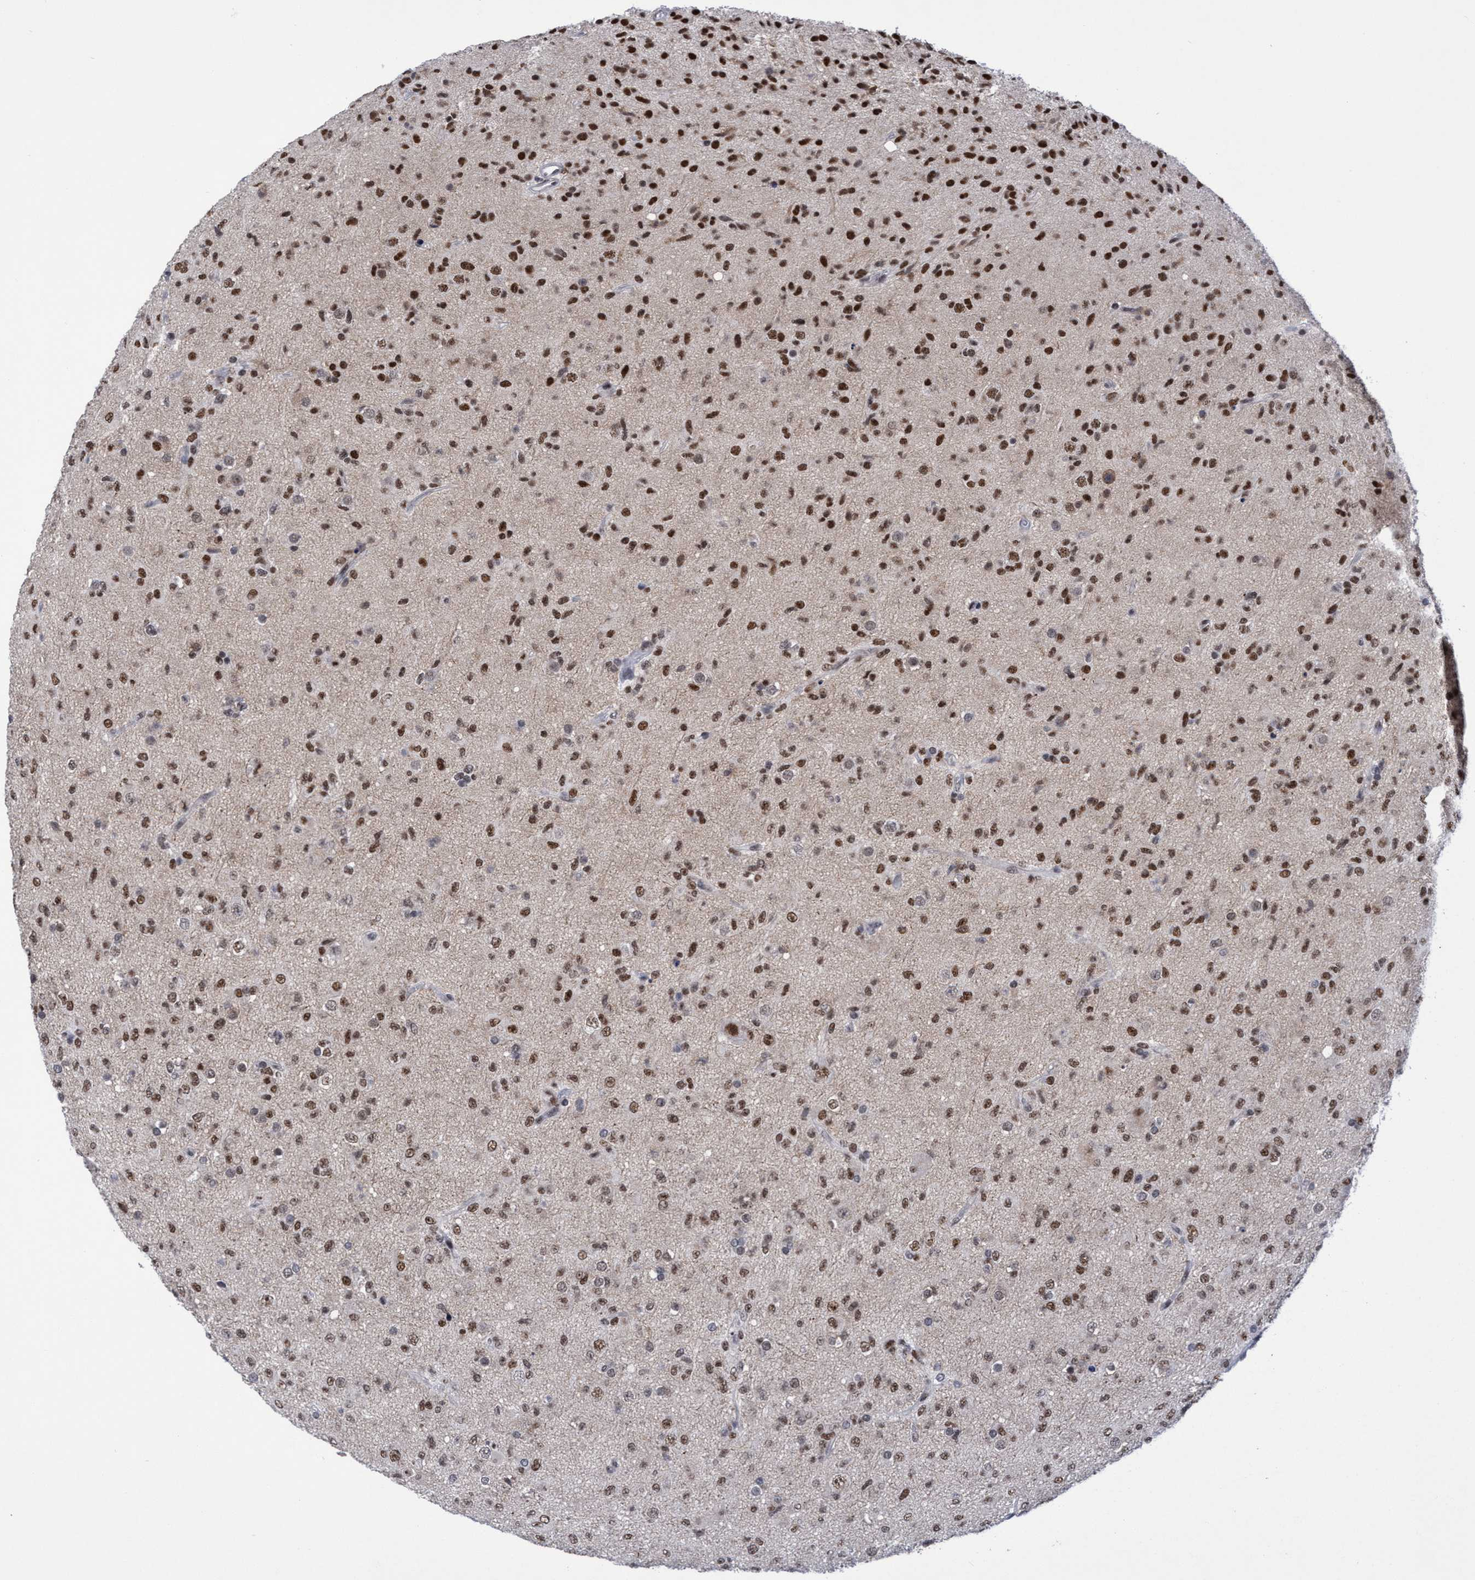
{"staining": {"intensity": "moderate", "quantity": ">75%", "location": "nuclear"}, "tissue": "glioma", "cell_type": "Tumor cells", "image_type": "cancer", "snomed": [{"axis": "morphology", "description": "Glioma, malignant, Low grade"}, {"axis": "topography", "description": "Brain"}], "caption": "Immunohistochemistry of human malignant low-grade glioma shows medium levels of moderate nuclear staining in approximately >75% of tumor cells. (Stains: DAB (3,3'-diaminobenzidine) in brown, nuclei in blue, Microscopy: brightfield microscopy at high magnification).", "gene": "C9orf78", "patient": {"sex": "male", "age": 65}}